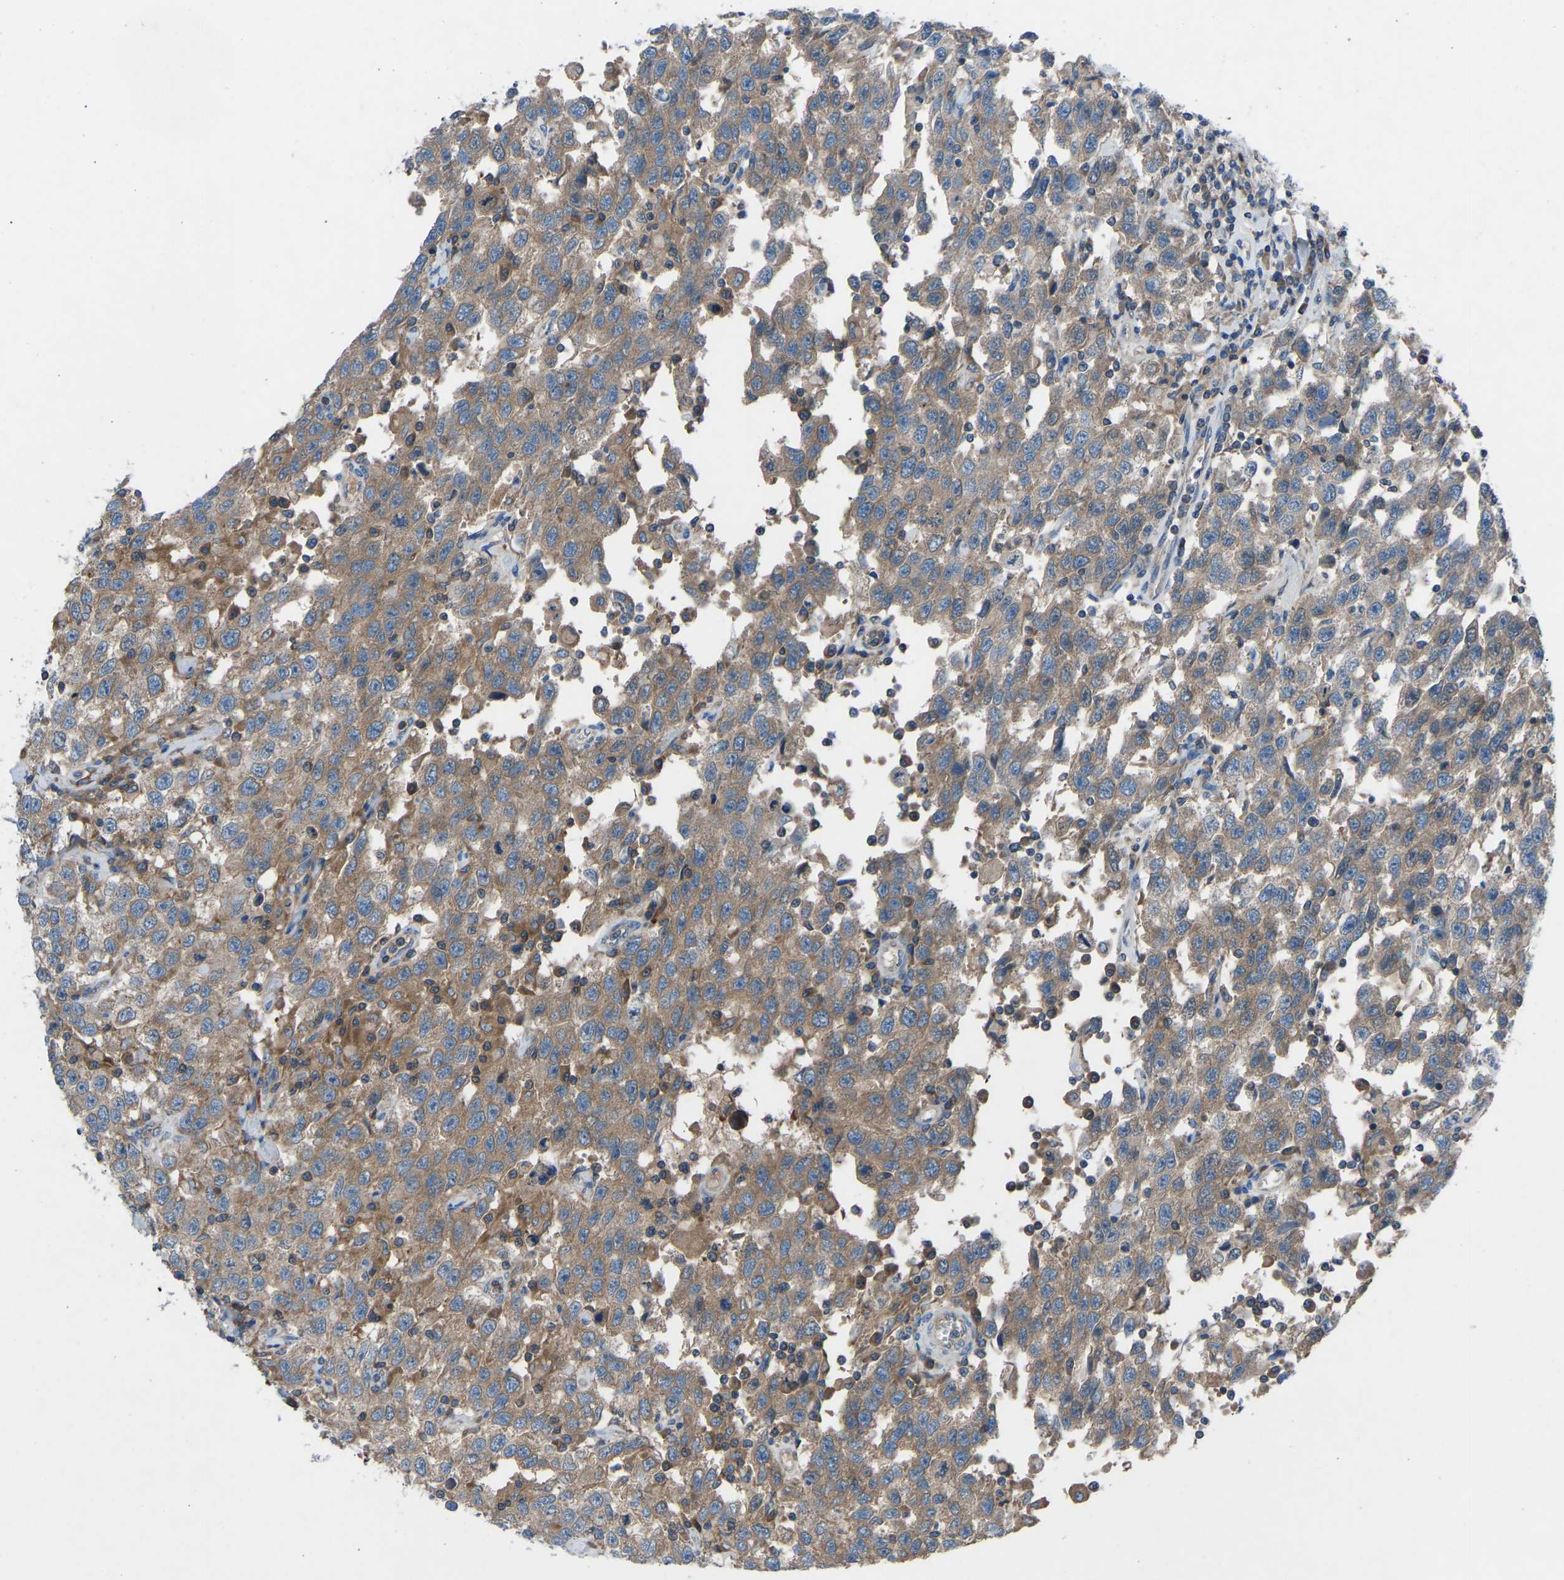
{"staining": {"intensity": "moderate", "quantity": ">75%", "location": "cytoplasmic/membranous"}, "tissue": "testis cancer", "cell_type": "Tumor cells", "image_type": "cancer", "snomed": [{"axis": "morphology", "description": "Seminoma, NOS"}, {"axis": "topography", "description": "Testis"}], "caption": "Immunohistochemical staining of human seminoma (testis) demonstrates medium levels of moderate cytoplasmic/membranous staining in about >75% of tumor cells. (DAB (3,3'-diaminobenzidine) IHC, brown staining for protein, blue staining for nuclei).", "gene": "GRK6", "patient": {"sex": "male", "age": 41}}